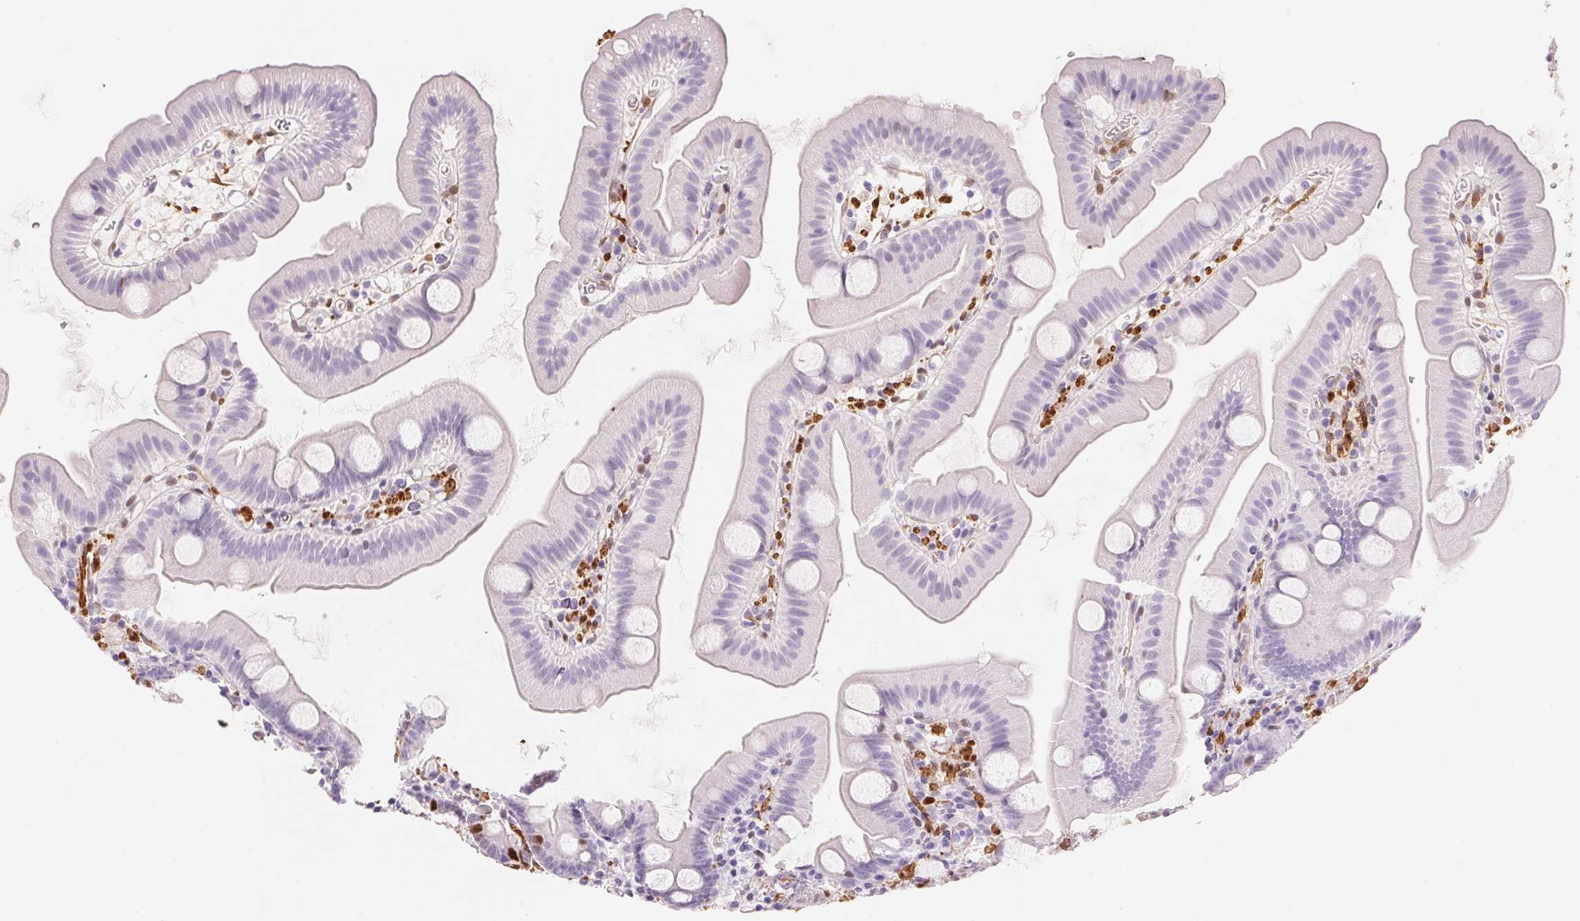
{"staining": {"intensity": "strong", "quantity": "<25%", "location": "nuclear"}, "tissue": "small intestine", "cell_type": "Glandular cells", "image_type": "normal", "snomed": [{"axis": "morphology", "description": "Normal tissue, NOS"}, {"axis": "topography", "description": "Small intestine"}], "caption": "Strong nuclear protein expression is identified in approximately <25% of glandular cells in small intestine. Nuclei are stained in blue.", "gene": "SMTN", "patient": {"sex": "female", "age": 68}}